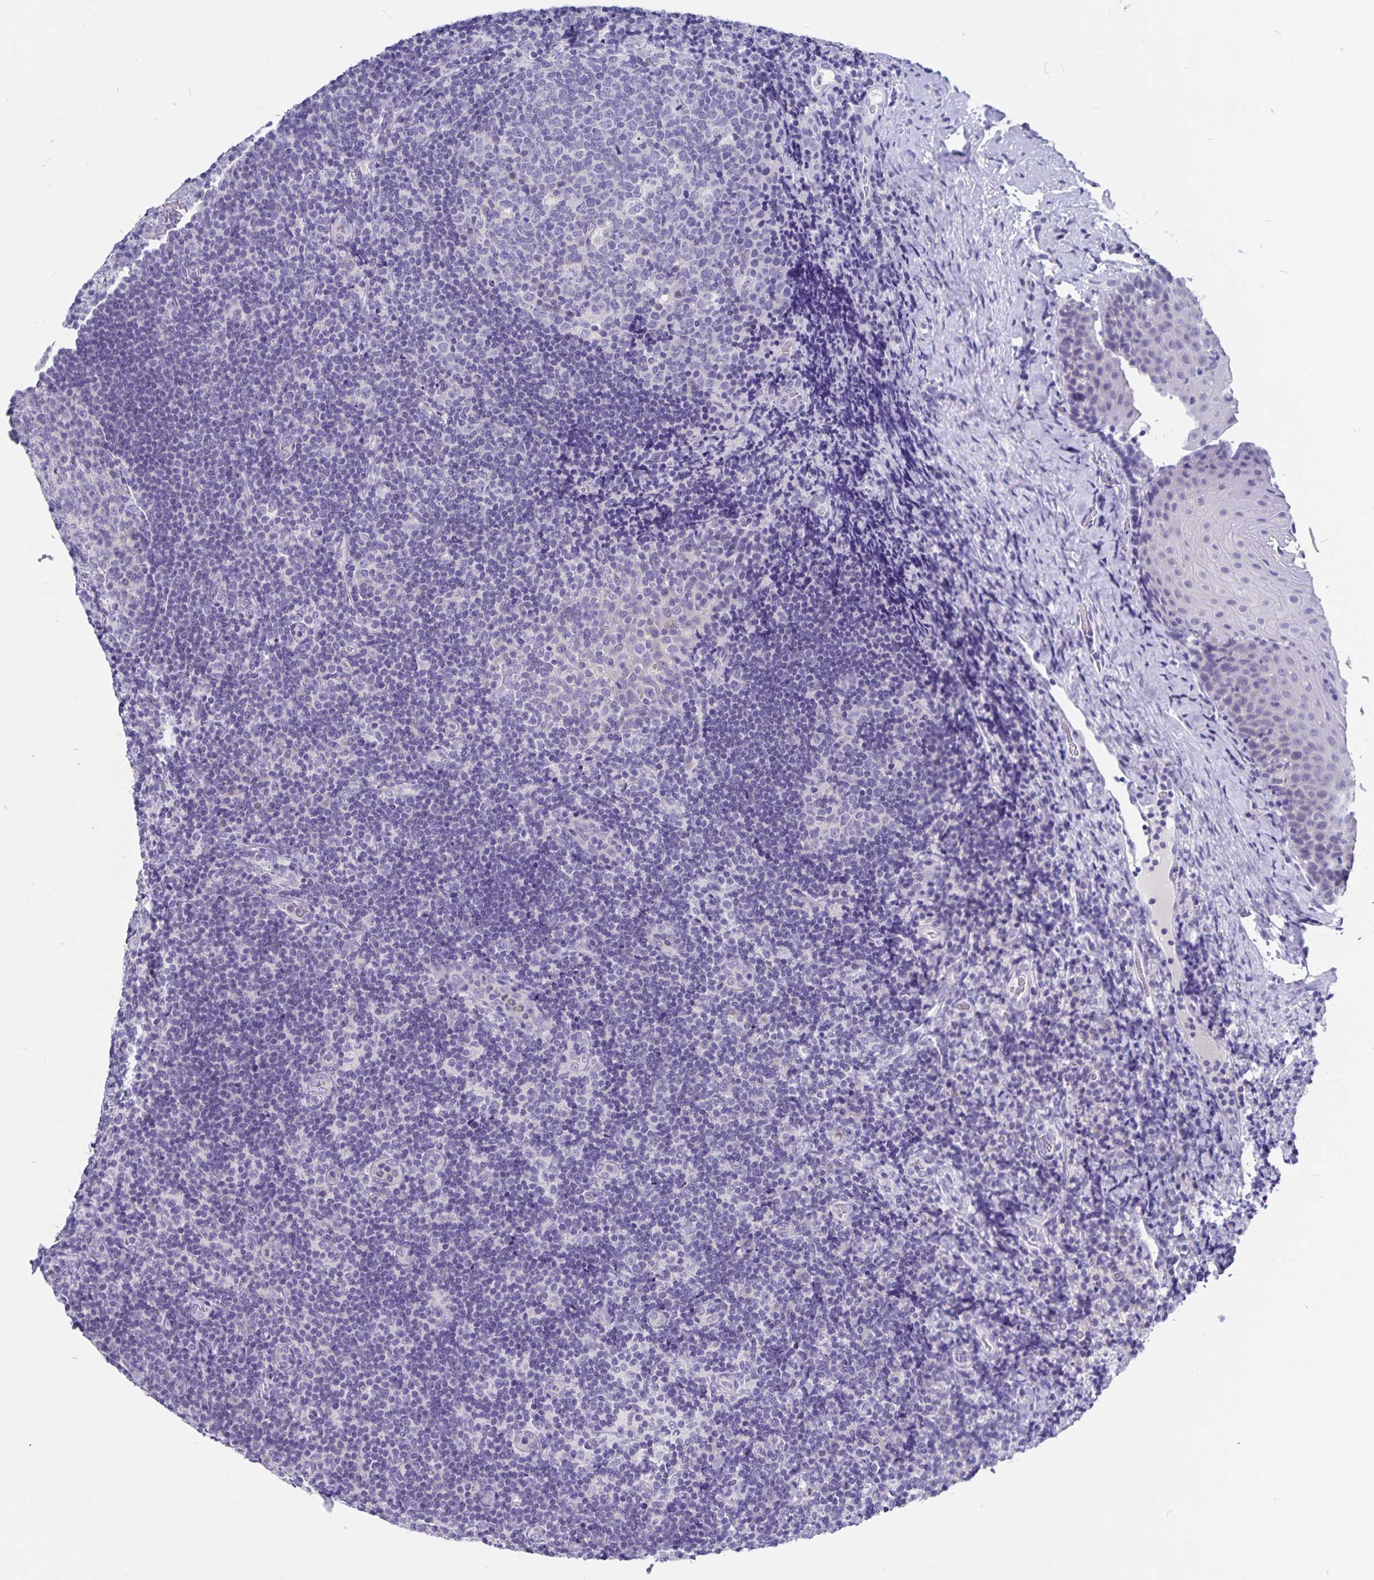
{"staining": {"intensity": "negative", "quantity": "none", "location": "none"}, "tissue": "tonsil", "cell_type": "Germinal center cells", "image_type": "normal", "snomed": [{"axis": "morphology", "description": "Normal tissue, NOS"}, {"axis": "topography", "description": "Tonsil"}], "caption": "There is no significant positivity in germinal center cells of tonsil. (Brightfield microscopy of DAB (3,3'-diaminobenzidine) IHC at high magnification).", "gene": "SNTN", "patient": {"sex": "male", "age": 17}}